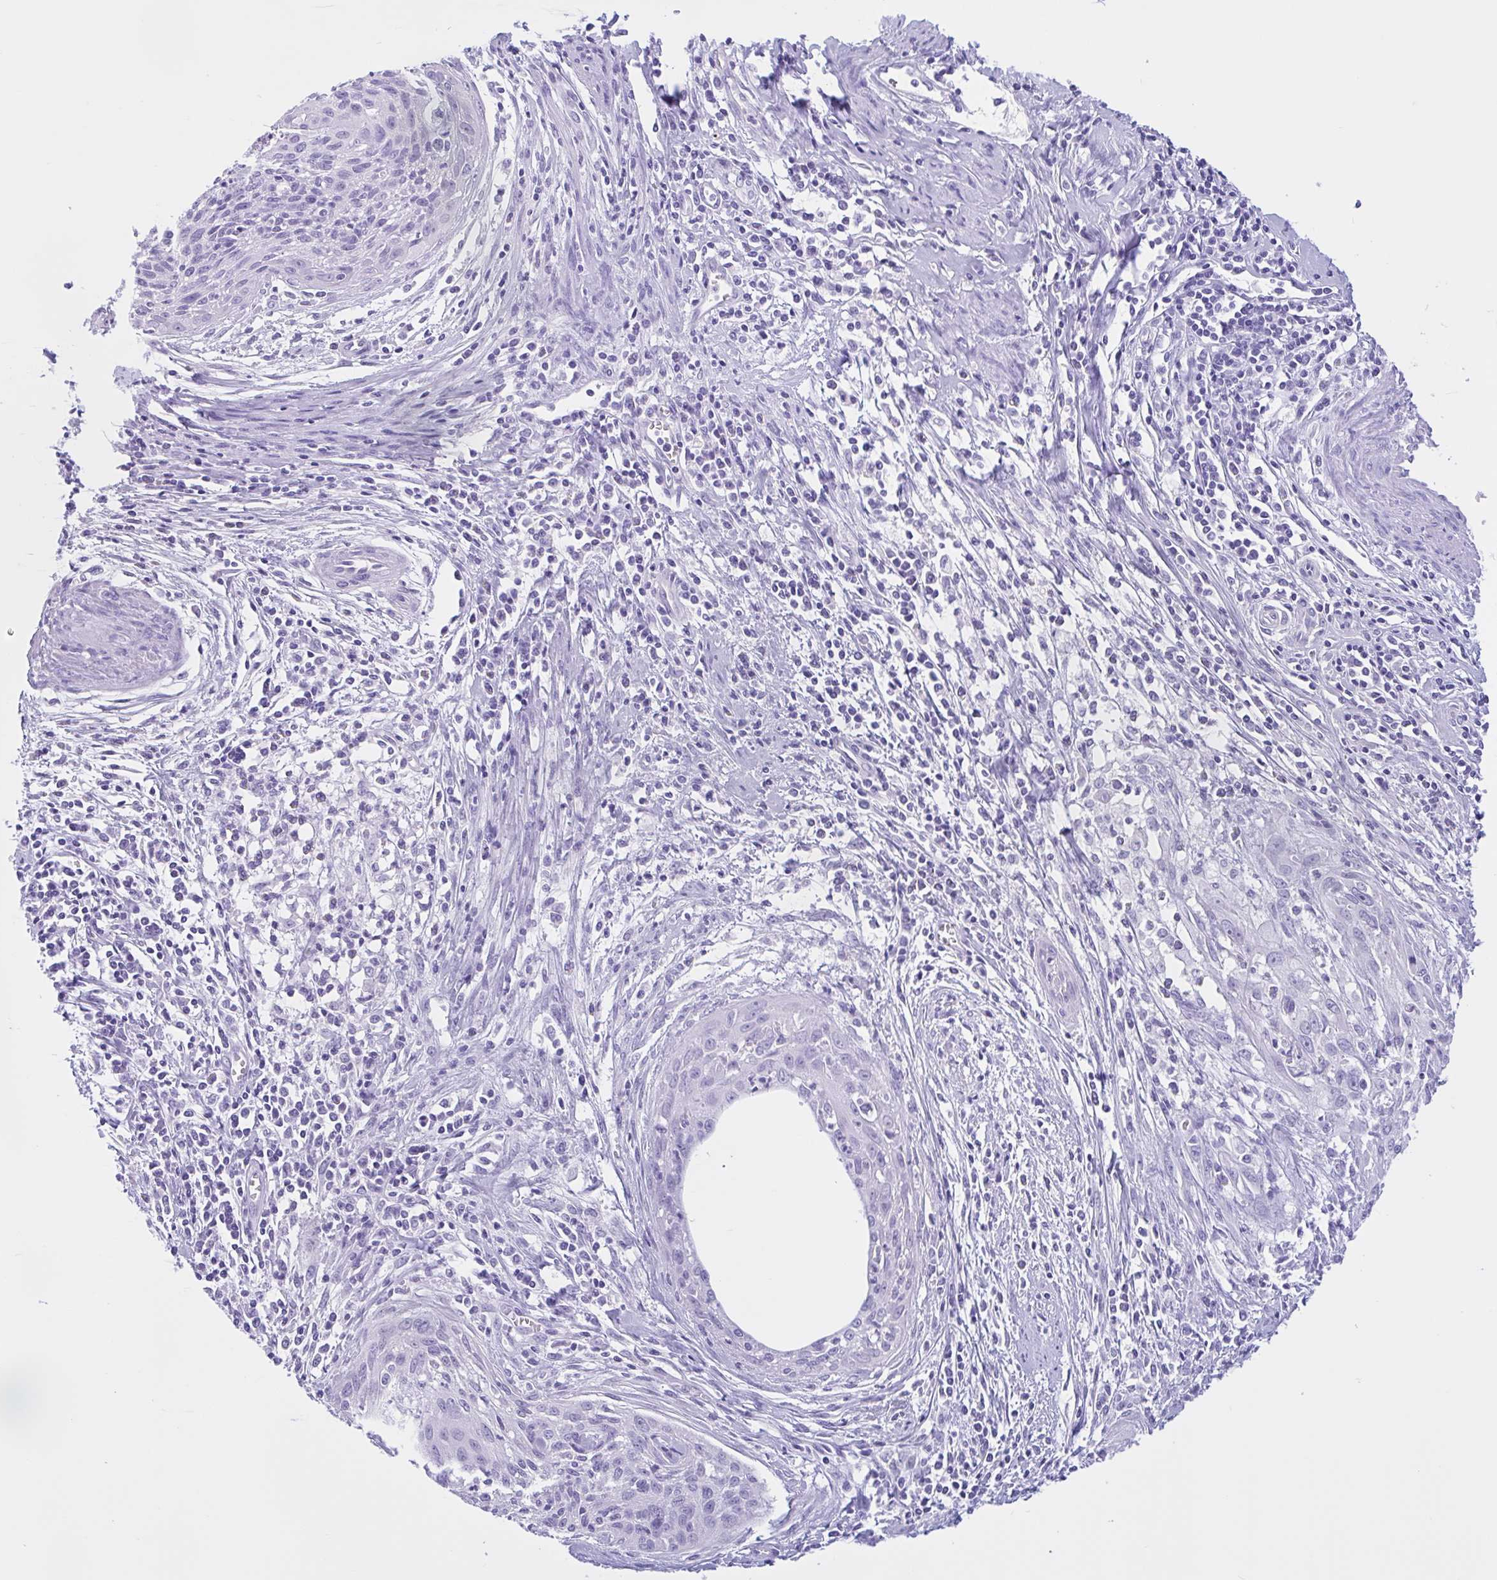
{"staining": {"intensity": "negative", "quantity": "none", "location": "none"}, "tissue": "cervical cancer", "cell_type": "Tumor cells", "image_type": "cancer", "snomed": [{"axis": "morphology", "description": "Squamous cell carcinoma, NOS"}, {"axis": "topography", "description": "Cervix"}], "caption": "This micrograph is of cervical squamous cell carcinoma stained with immunohistochemistry (IHC) to label a protein in brown with the nuclei are counter-stained blue. There is no expression in tumor cells. Brightfield microscopy of IHC stained with DAB (3,3'-diaminobenzidine) (brown) and hematoxylin (blue), captured at high magnification.", "gene": "ZNF319", "patient": {"sex": "female", "age": 55}}